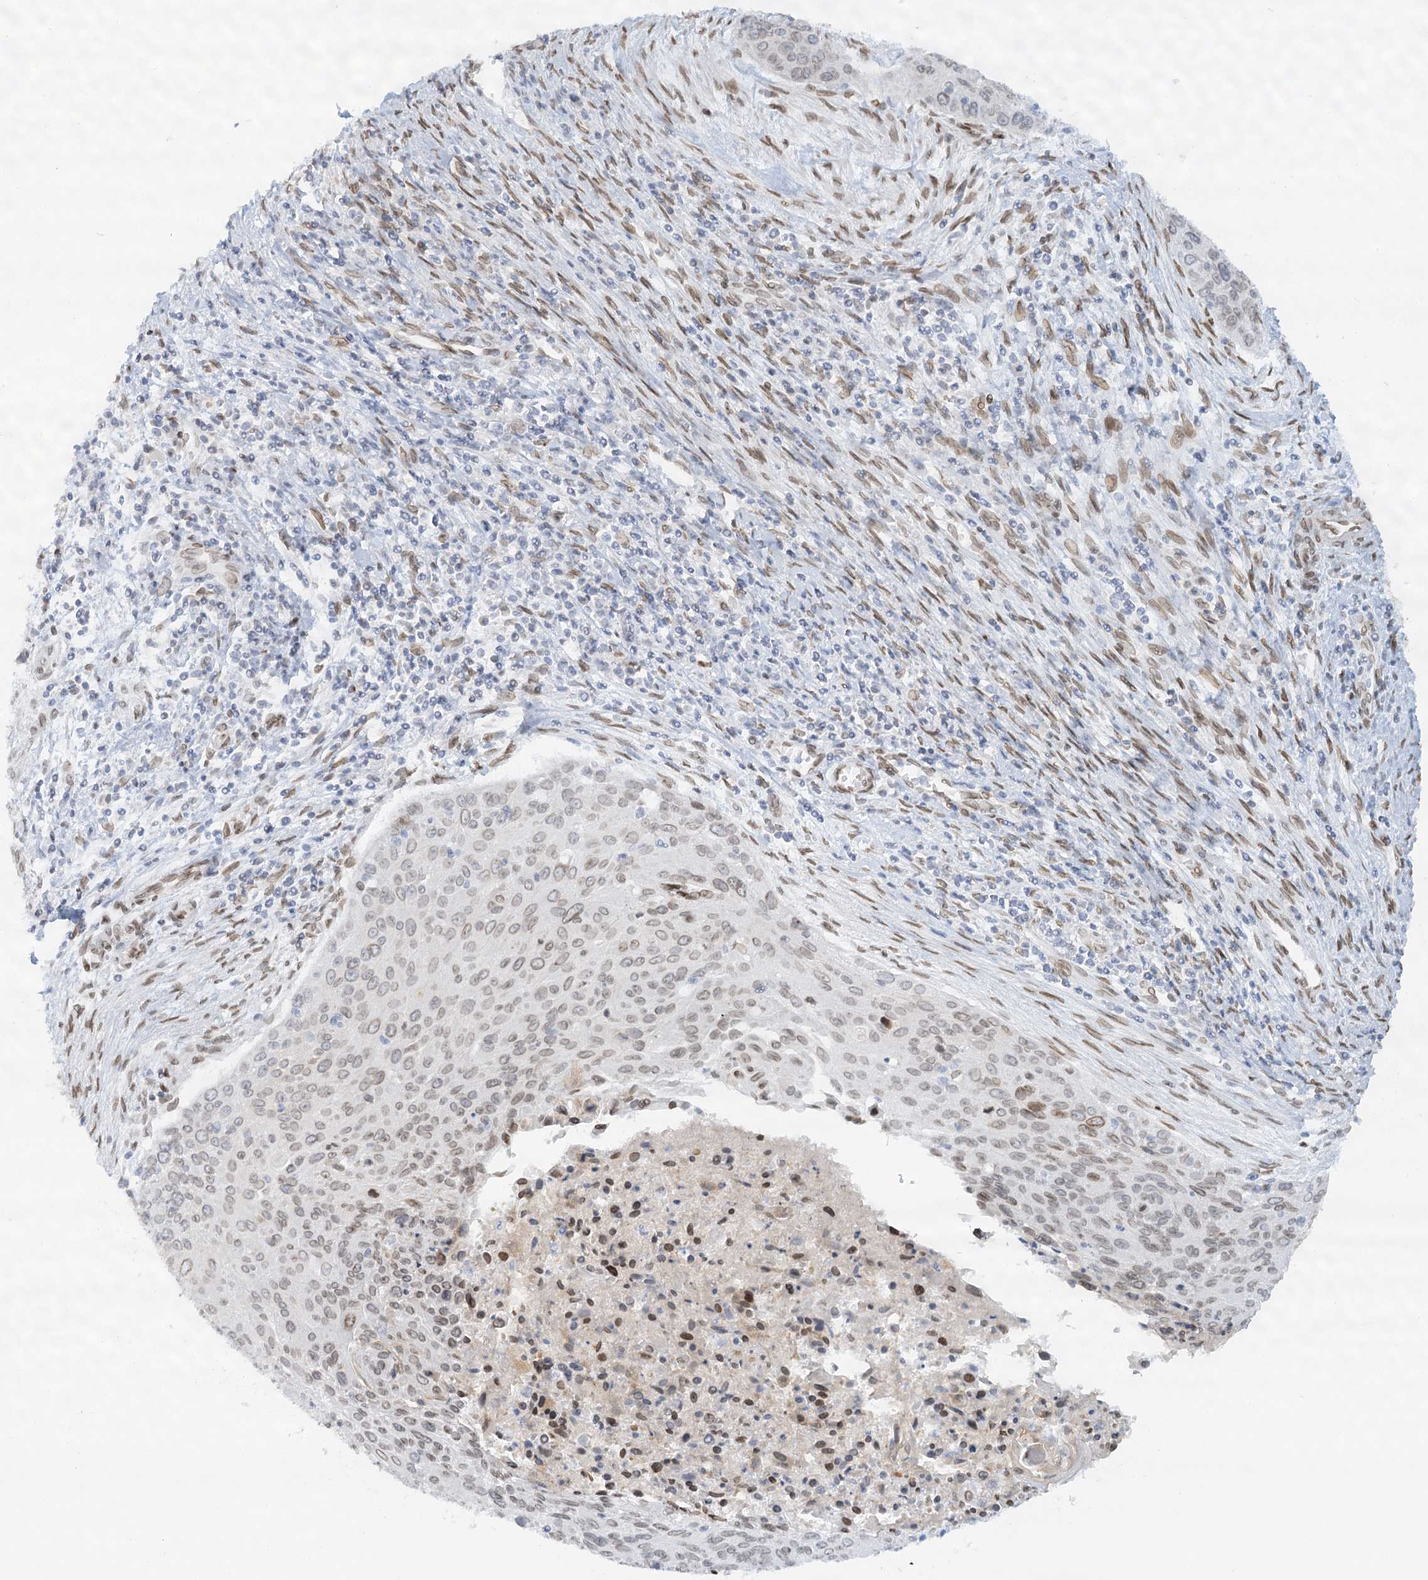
{"staining": {"intensity": "weak", "quantity": "25%-75%", "location": "cytoplasmic/membranous,nuclear"}, "tissue": "cervical cancer", "cell_type": "Tumor cells", "image_type": "cancer", "snomed": [{"axis": "morphology", "description": "Squamous cell carcinoma, NOS"}, {"axis": "topography", "description": "Cervix"}], "caption": "Cervical cancer (squamous cell carcinoma) stained with a brown dye displays weak cytoplasmic/membranous and nuclear positive staining in about 25%-75% of tumor cells.", "gene": "VWA5A", "patient": {"sex": "female", "age": 55}}